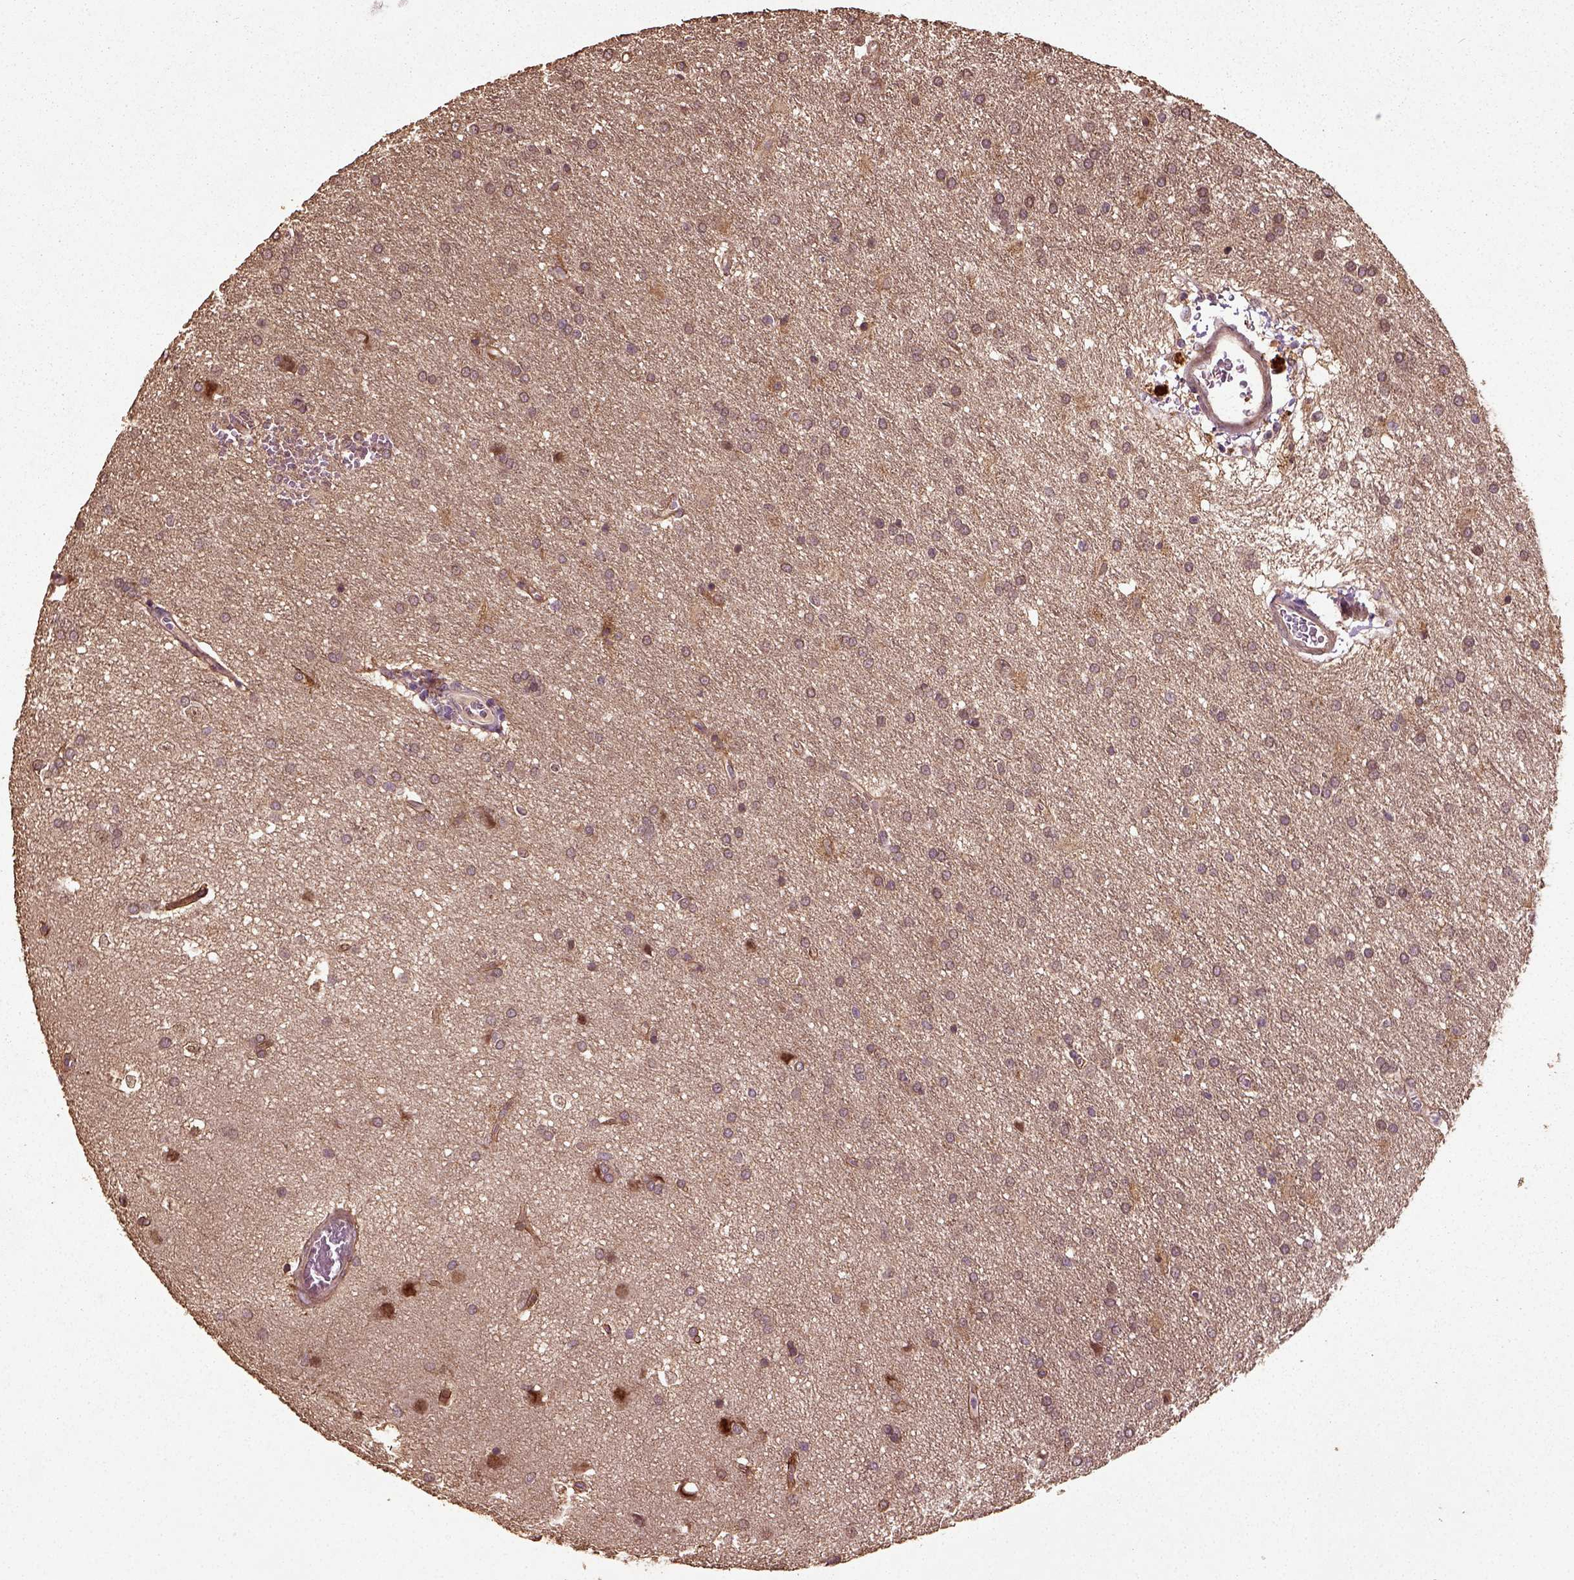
{"staining": {"intensity": "weak", "quantity": "<25%", "location": "cytoplasmic/membranous"}, "tissue": "glioma", "cell_type": "Tumor cells", "image_type": "cancer", "snomed": [{"axis": "morphology", "description": "Glioma, malignant, Low grade"}, {"axis": "topography", "description": "Brain"}], "caption": "Malignant glioma (low-grade) was stained to show a protein in brown. There is no significant positivity in tumor cells.", "gene": "ERV3-1", "patient": {"sex": "female", "age": 32}}